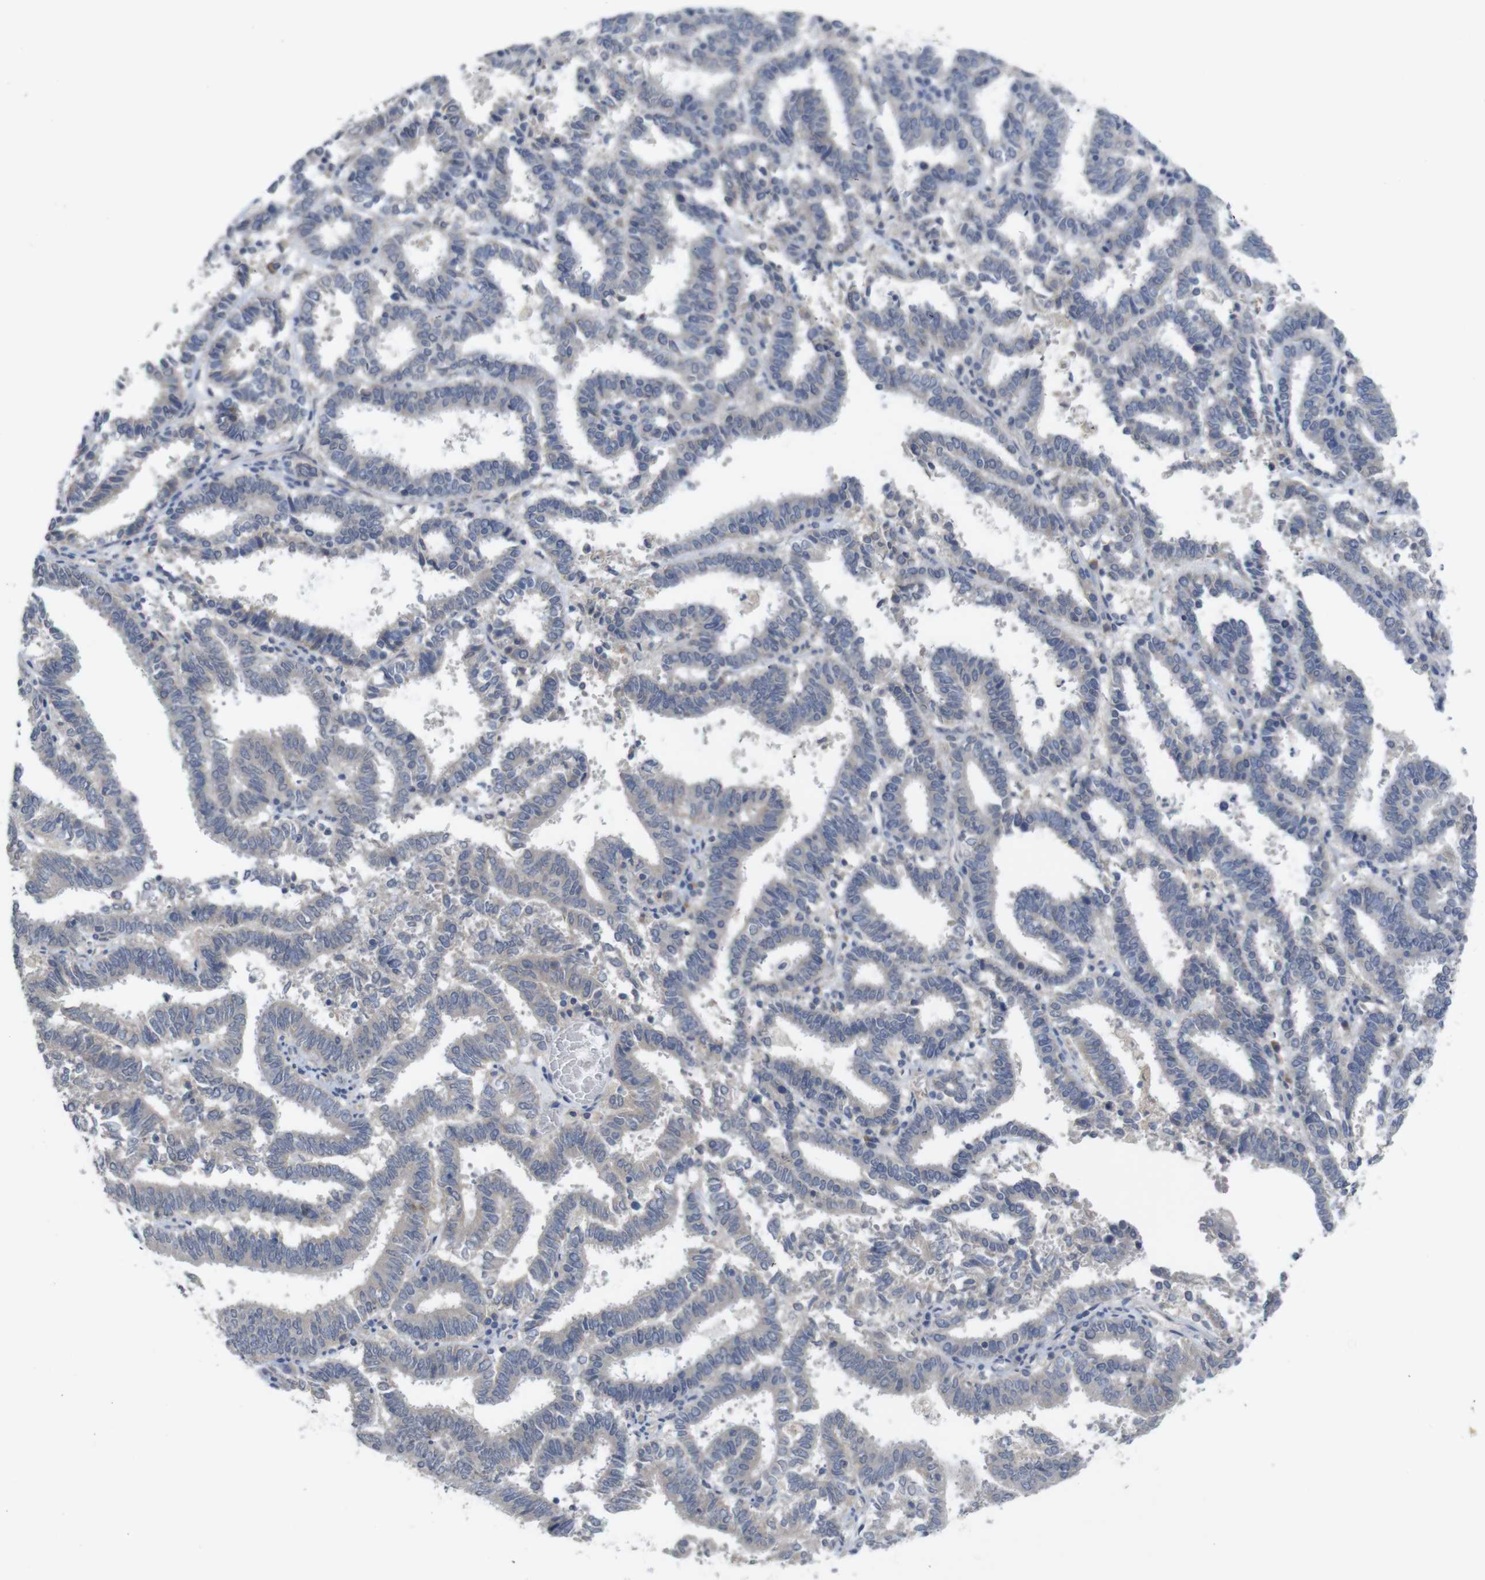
{"staining": {"intensity": "negative", "quantity": "none", "location": "none"}, "tissue": "endometrial cancer", "cell_type": "Tumor cells", "image_type": "cancer", "snomed": [{"axis": "morphology", "description": "Adenocarcinoma, NOS"}, {"axis": "topography", "description": "Uterus"}], "caption": "Tumor cells are negative for brown protein staining in endometrial cancer (adenocarcinoma). (Brightfield microscopy of DAB IHC at high magnification).", "gene": "BCAR3", "patient": {"sex": "female", "age": 83}}